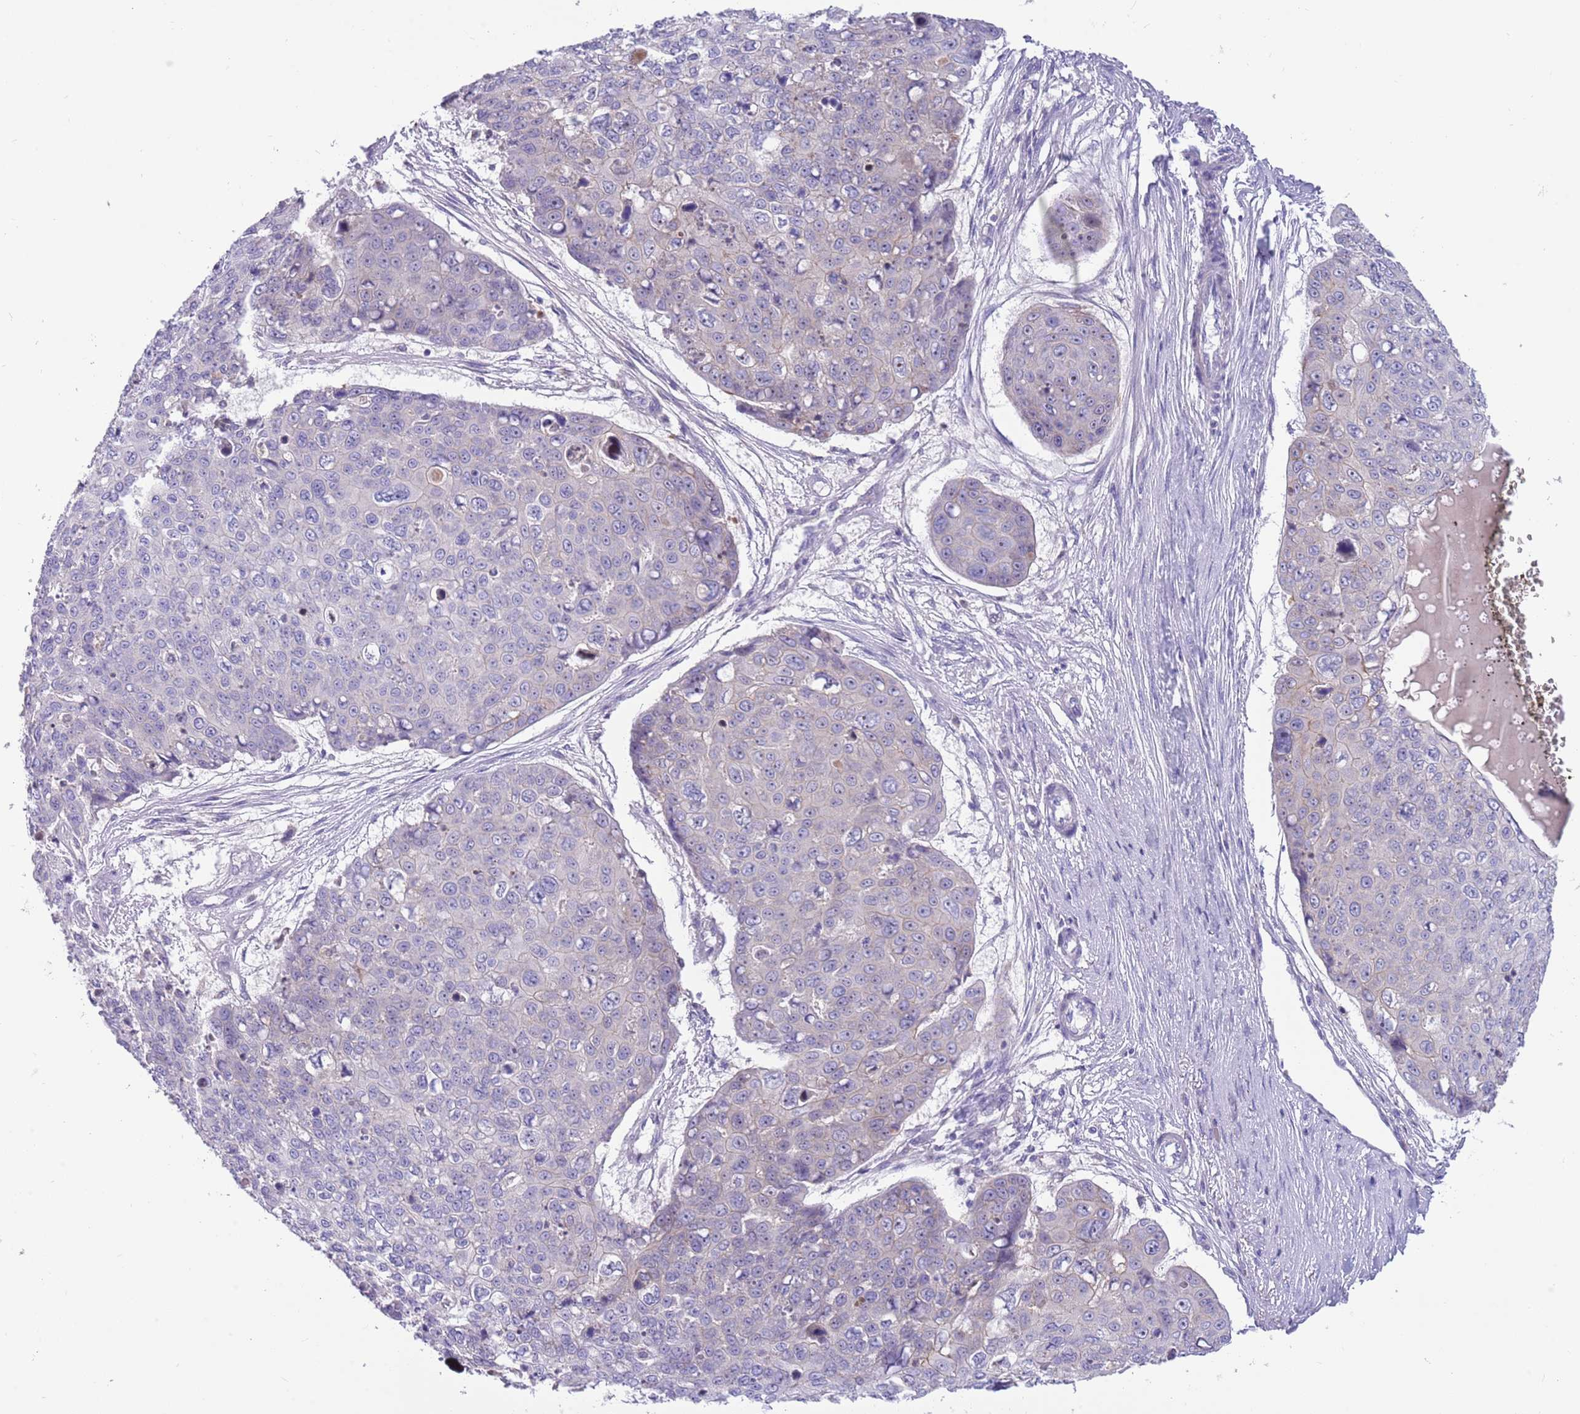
{"staining": {"intensity": "negative", "quantity": "none", "location": "none"}, "tissue": "skin cancer", "cell_type": "Tumor cells", "image_type": "cancer", "snomed": [{"axis": "morphology", "description": "Squamous cell carcinoma, NOS"}, {"axis": "topography", "description": "Skin"}], "caption": "Protein analysis of skin cancer (squamous cell carcinoma) exhibits no significant staining in tumor cells.", "gene": "DDHD1", "patient": {"sex": "male", "age": 71}}